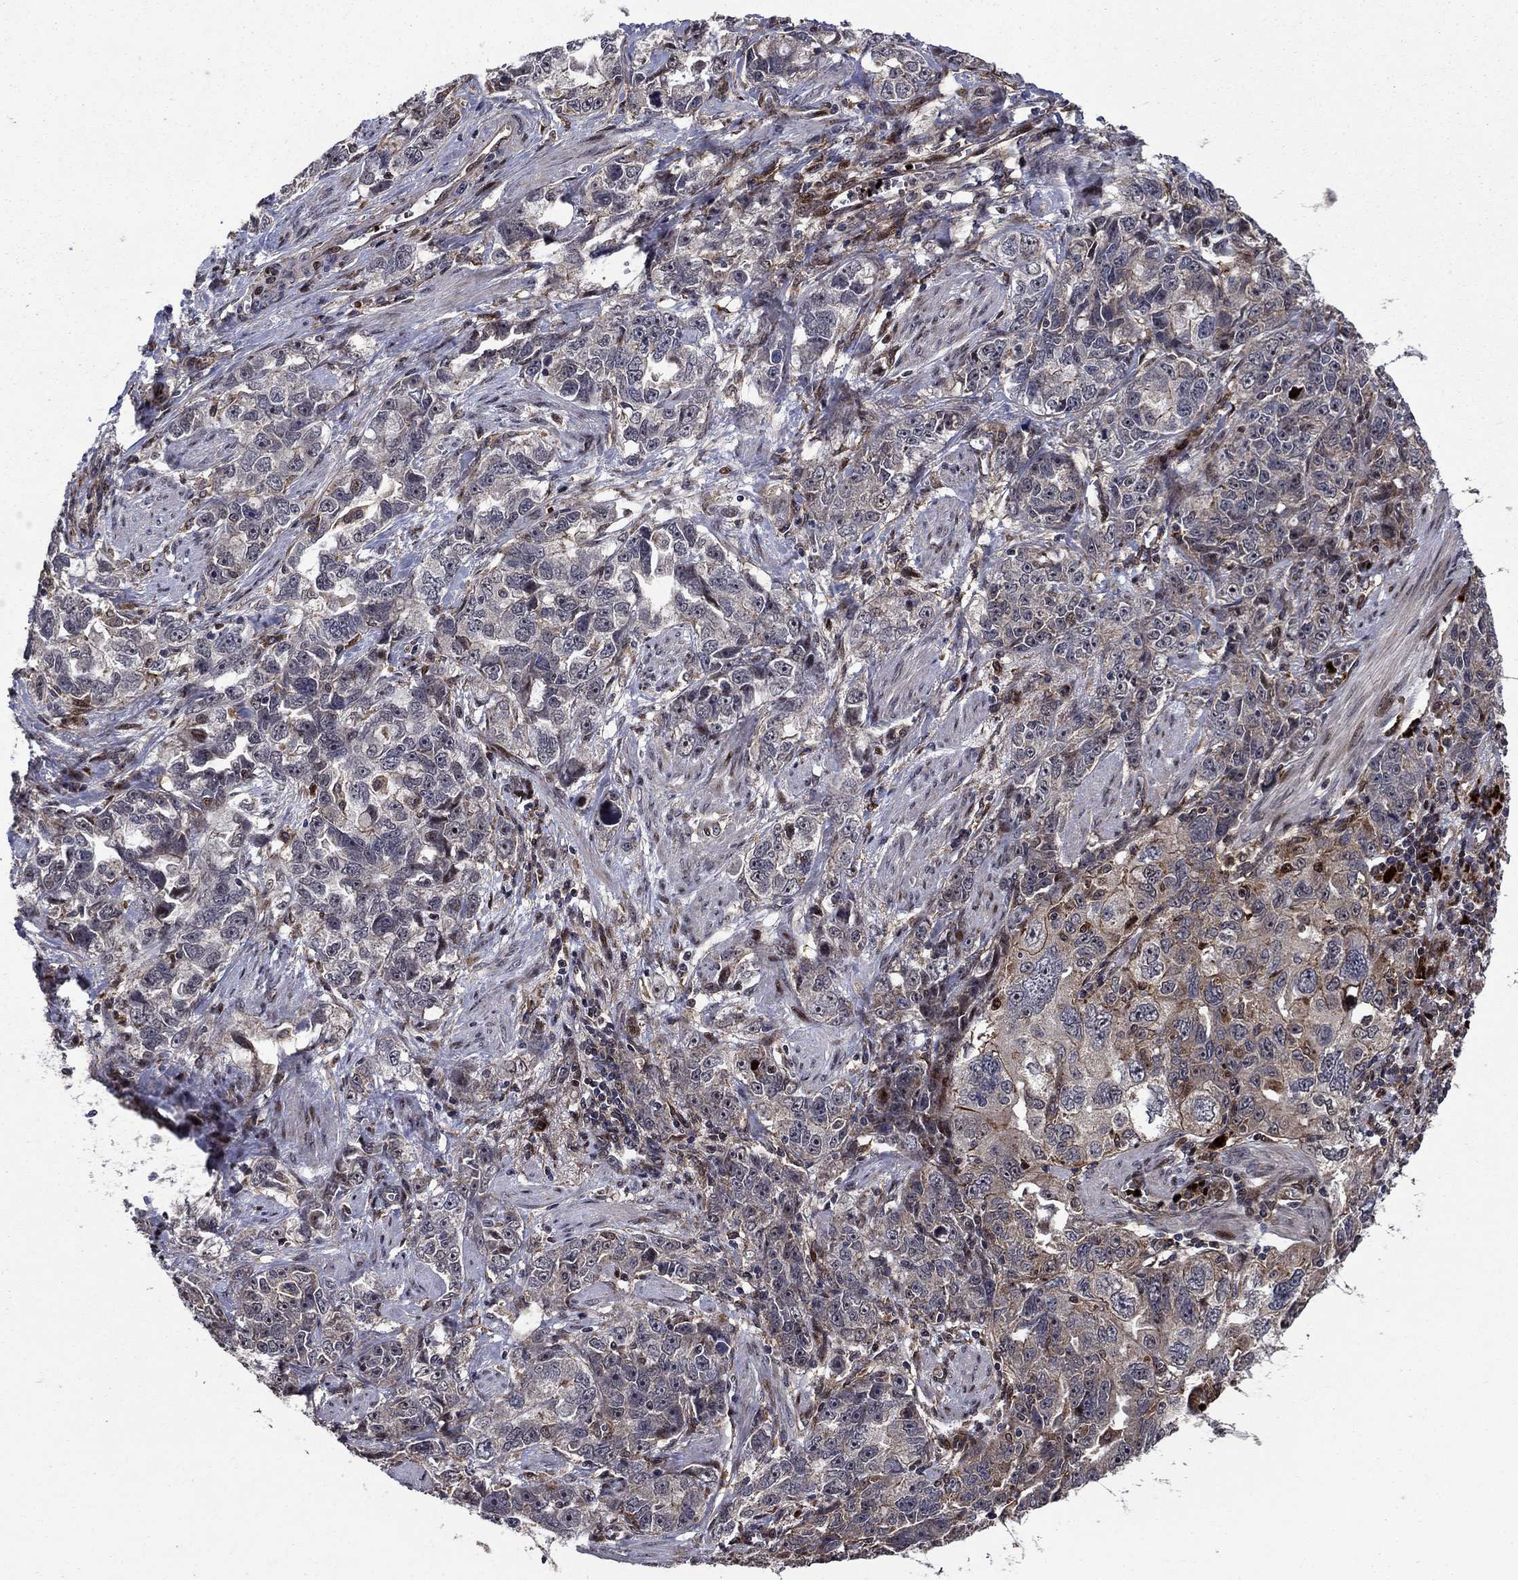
{"staining": {"intensity": "moderate", "quantity": "<25%", "location": "cytoplasmic/membranous"}, "tissue": "ovarian cancer", "cell_type": "Tumor cells", "image_type": "cancer", "snomed": [{"axis": "morphology", "description": "Cystadenocarcinoma, serous, NOS"}, {"axis": "topography", "description": "Ovary"}], "caption": "Ovarian cancer (serous cystadenocarcinoma) was stained to show a protein in brown. There is low levels of moderate cytoplasmic/membranous expression in about <25% of tumor cells.", "gene": "AGTPBP1", "patient": {"sex": "female", "age": 51}}